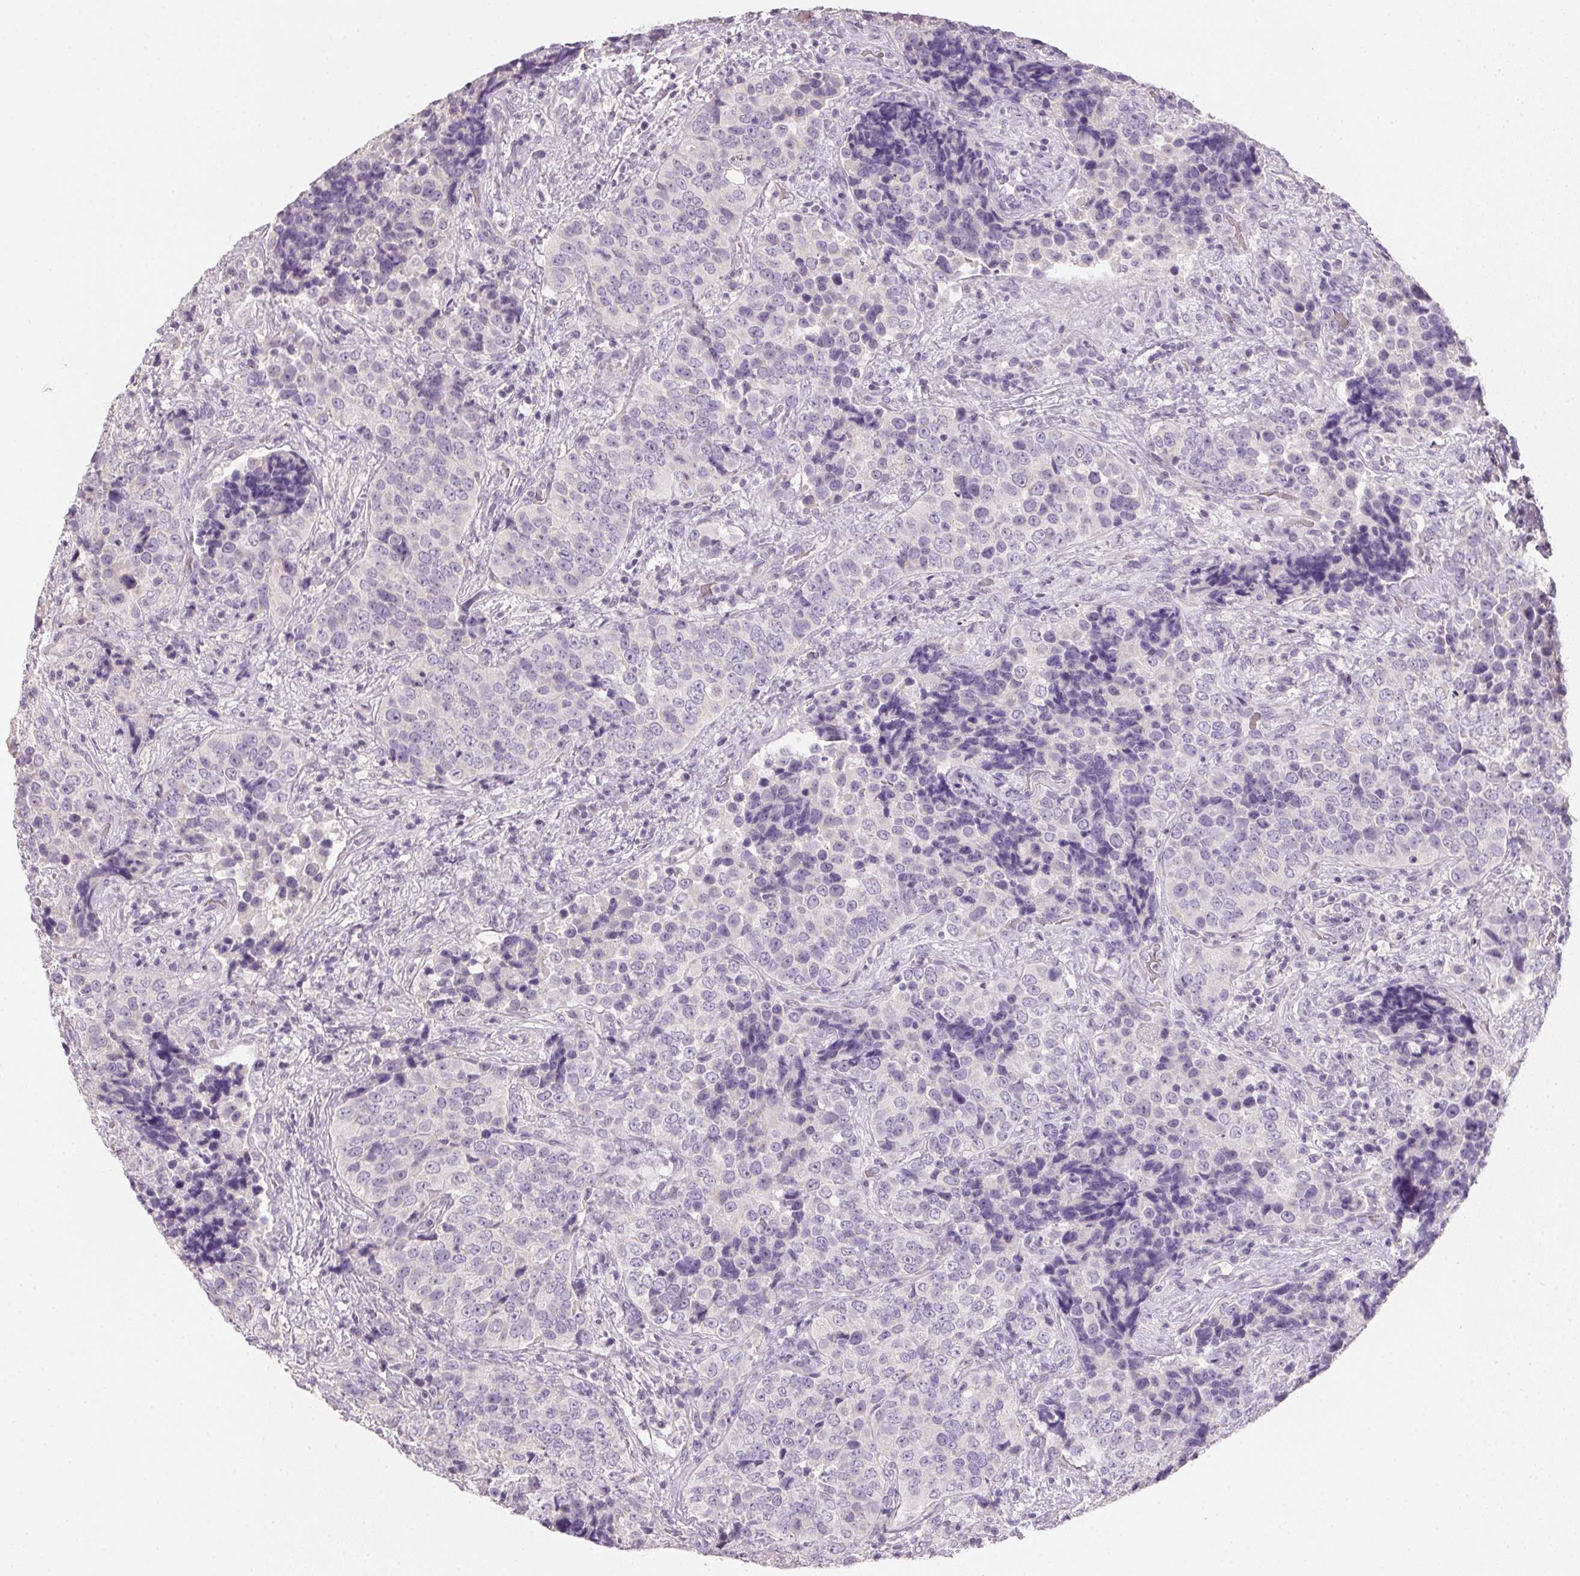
{"staining": {"intensity": "negative", "quantity": "none", "location": "none"}, "tissue": "urothelial cancer", "cell_type": "Tumor cells", "image_type": "cancer", "snomed": [{"axis": "morphology", "description": "Urothelial carcinoma, NOS"}, {"axis": "topography", "description": "Urinary bladder"}], "caption": "An immunohistochemistry (IHC) image of urothelial cancer is shown. There is no staining in tumor cells of urothelial cancer. (Immunohistochemistry, brightfield microscopy, high magnification).", "gene": "HSD17B1", "patient": {"sex": "male", "age": 52}}